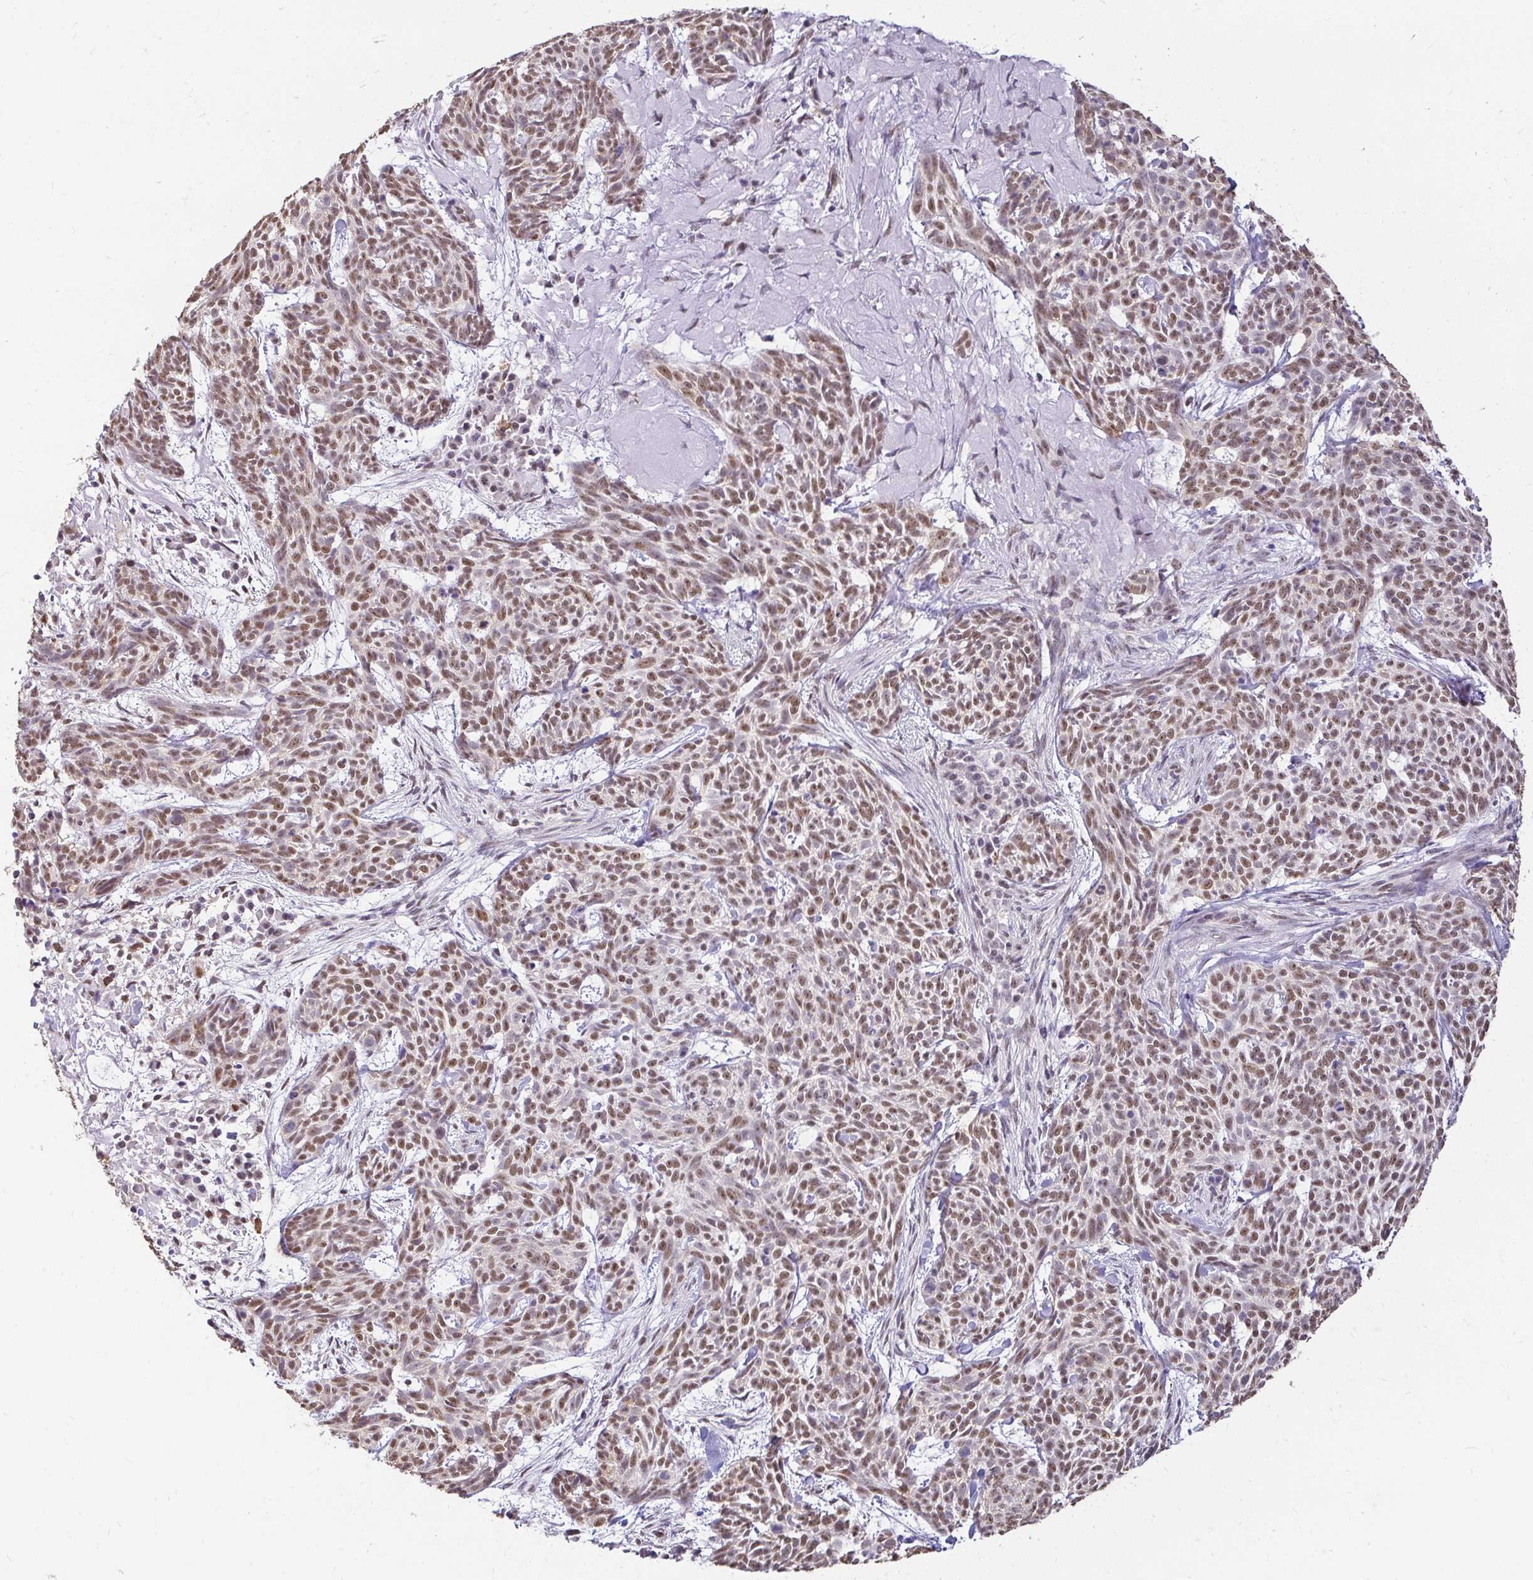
{"staining": {"intensity": "moderate", "quantity": ">75%", "location": "nuclear"}, "tissue": "skin cancer", "cell_type": "Tumor cells", "image_type": "cancer", "snomed": [{"axis": "morphology", "description": "Basal cell carcinoma"}, {"axis": "topography", "description": "Skin"}], "caption": "Immunohistochemical staining of human skin basal cell carcinoma reveals medium levels of moderate nuclear protein positivity in approximately >75% of tumor cells.", "gene": "RIMS4", "patient": {"sex": "female", "age": 93}}